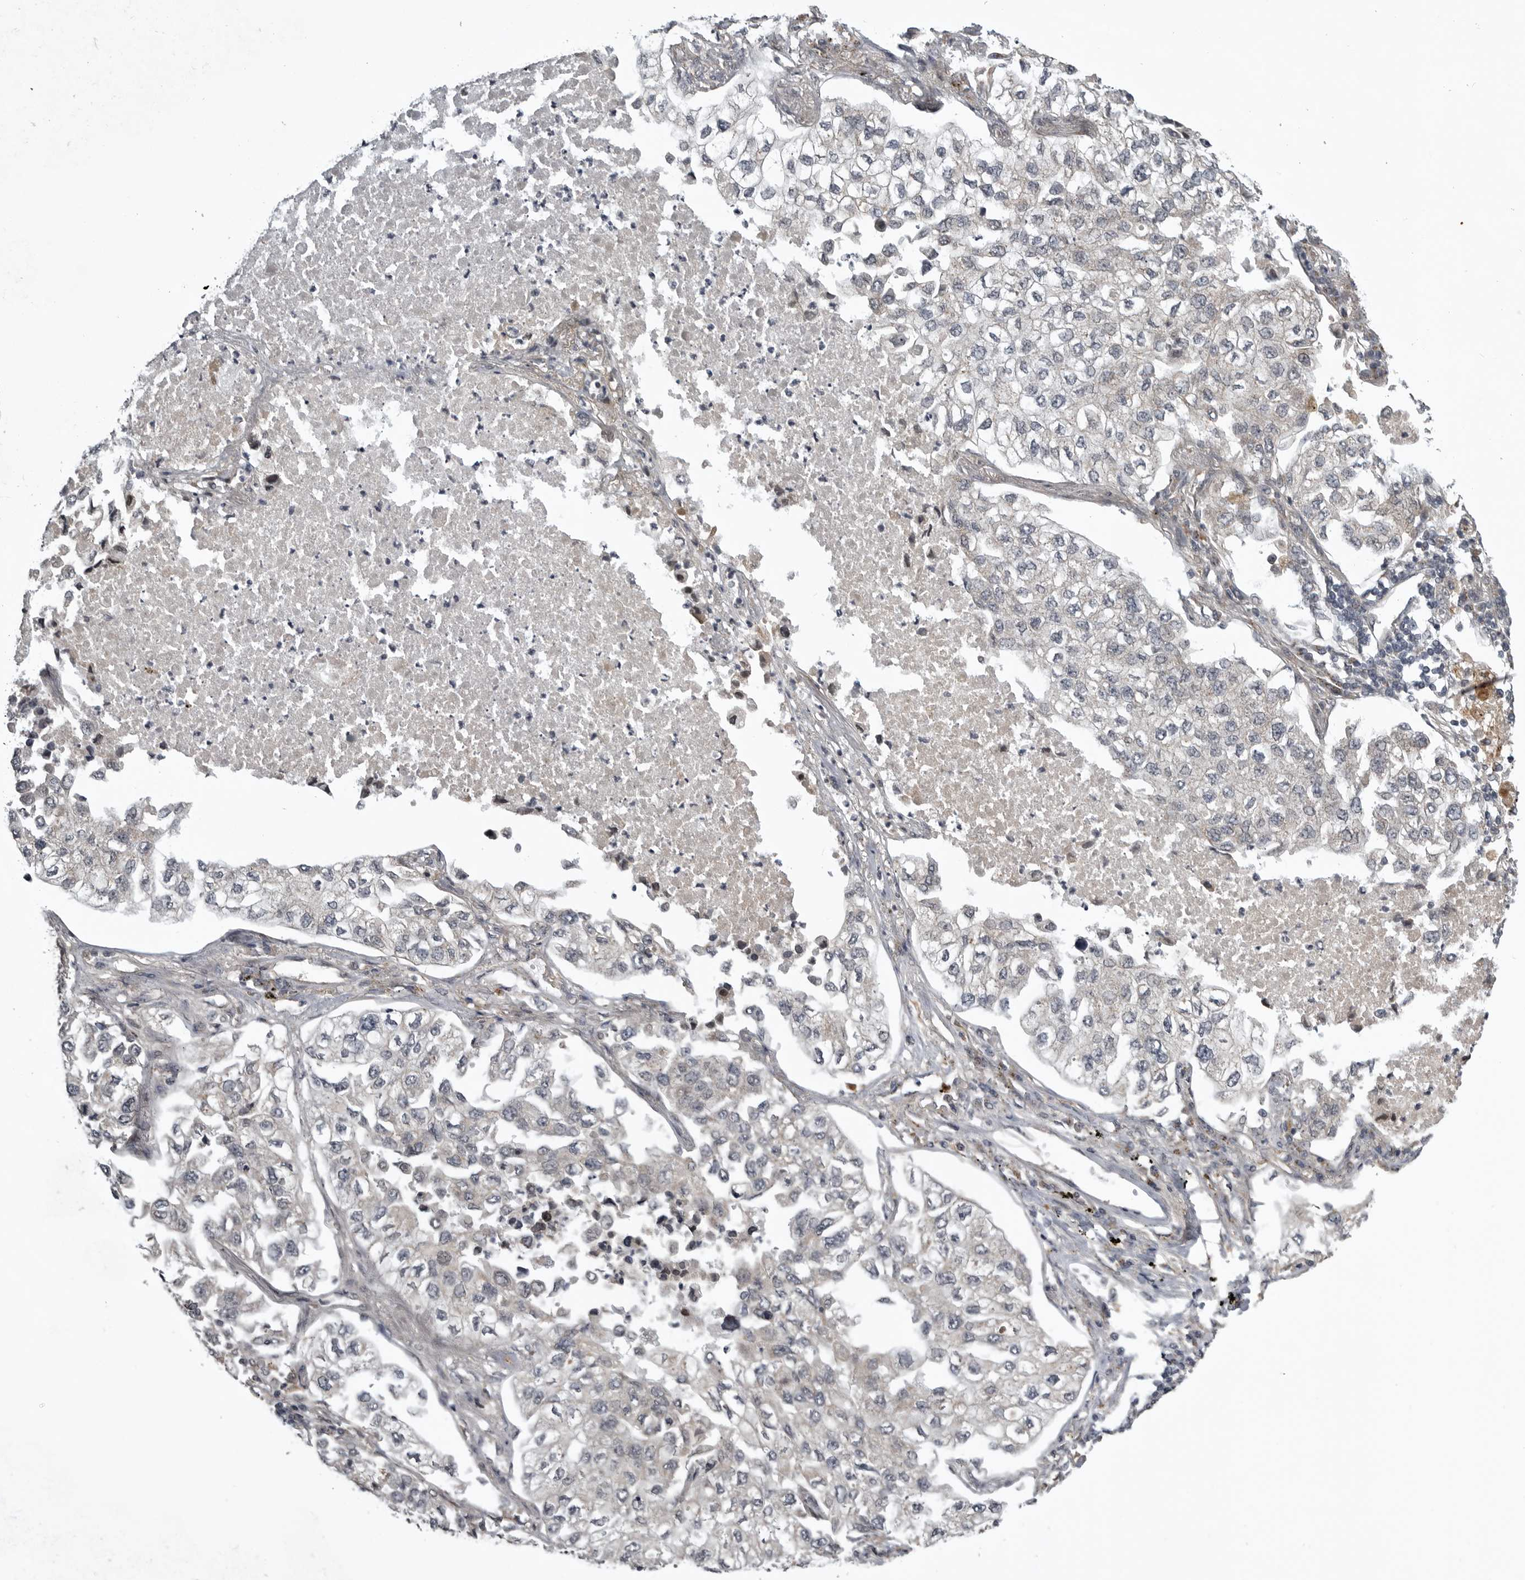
{"staining": {"intensity": "negative", "quantity": "none", "location": "none"}, "tissue": "lung cancer", "cell_type": "Tumor cells", "image_type": "cancer", "snomed": [{"axis": "morphology", "description": "Adenocarcinoma, NOS"}, {"axis": "topography", "description": "Lung"}], "caption": "Tumor cells are negative for protein expression in human lung adenocarcinoma.", "gene": "SNX16", "patient": {"sex": "male", "age": 63}}